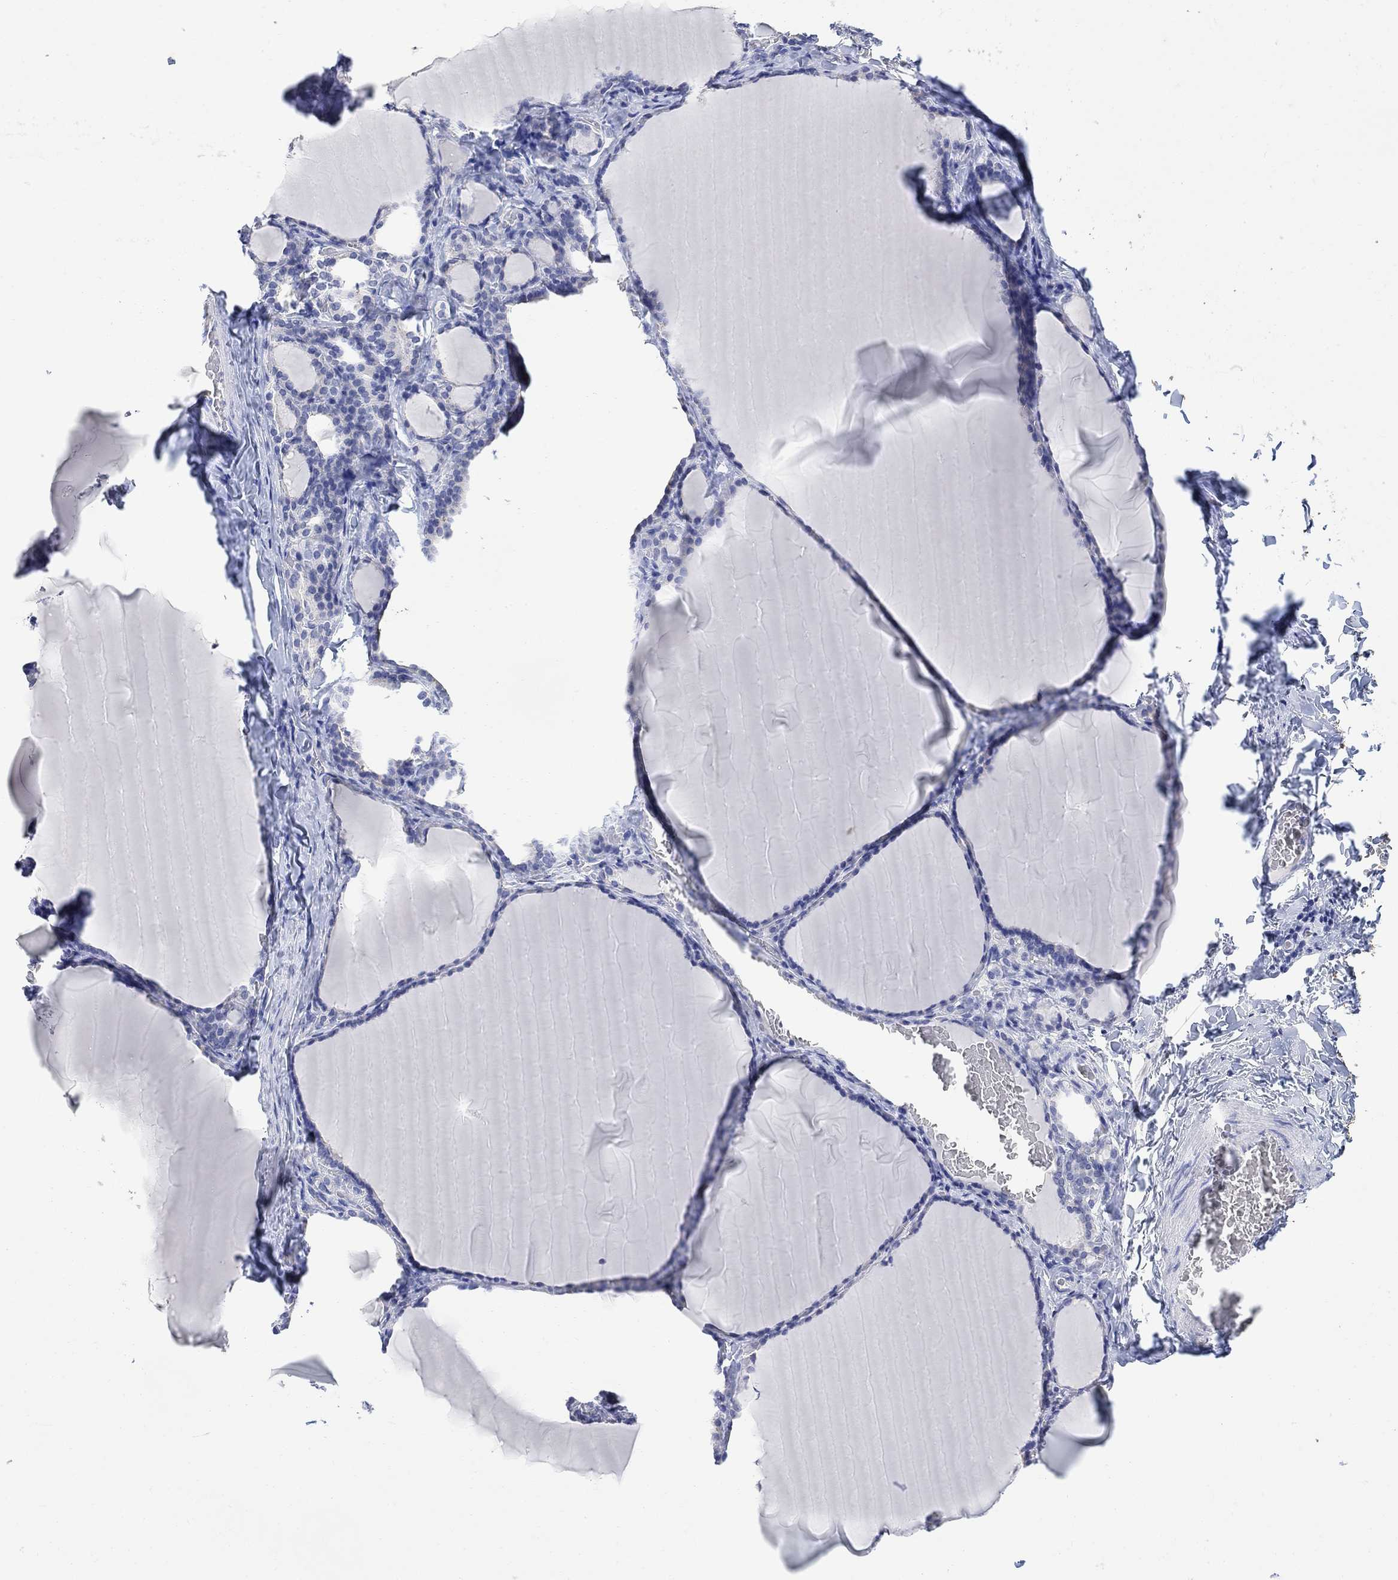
{"staining": {"intensity": "negative", "quantity": "none", "location": "none"}, "tissue": "thyroid gland", "cell_type": "Glandular cells", "image_type": "normal", "snomed": [{"axis": "morphology", "description": "Normal tissue, NOS"}, {"axis": "morphology", "description": "Hyperplasia, NOS"}, {"axis": "topography", "description": "Thyroid gland"}], "caption": "Immunohistochemistry photomicrograph of unremarkable thyroid gland stained for a protein (brown), which demonstrates no positivity in glandular cells.", "gene": "FBP2", "patient": {"sex": "female", "age": 27}}